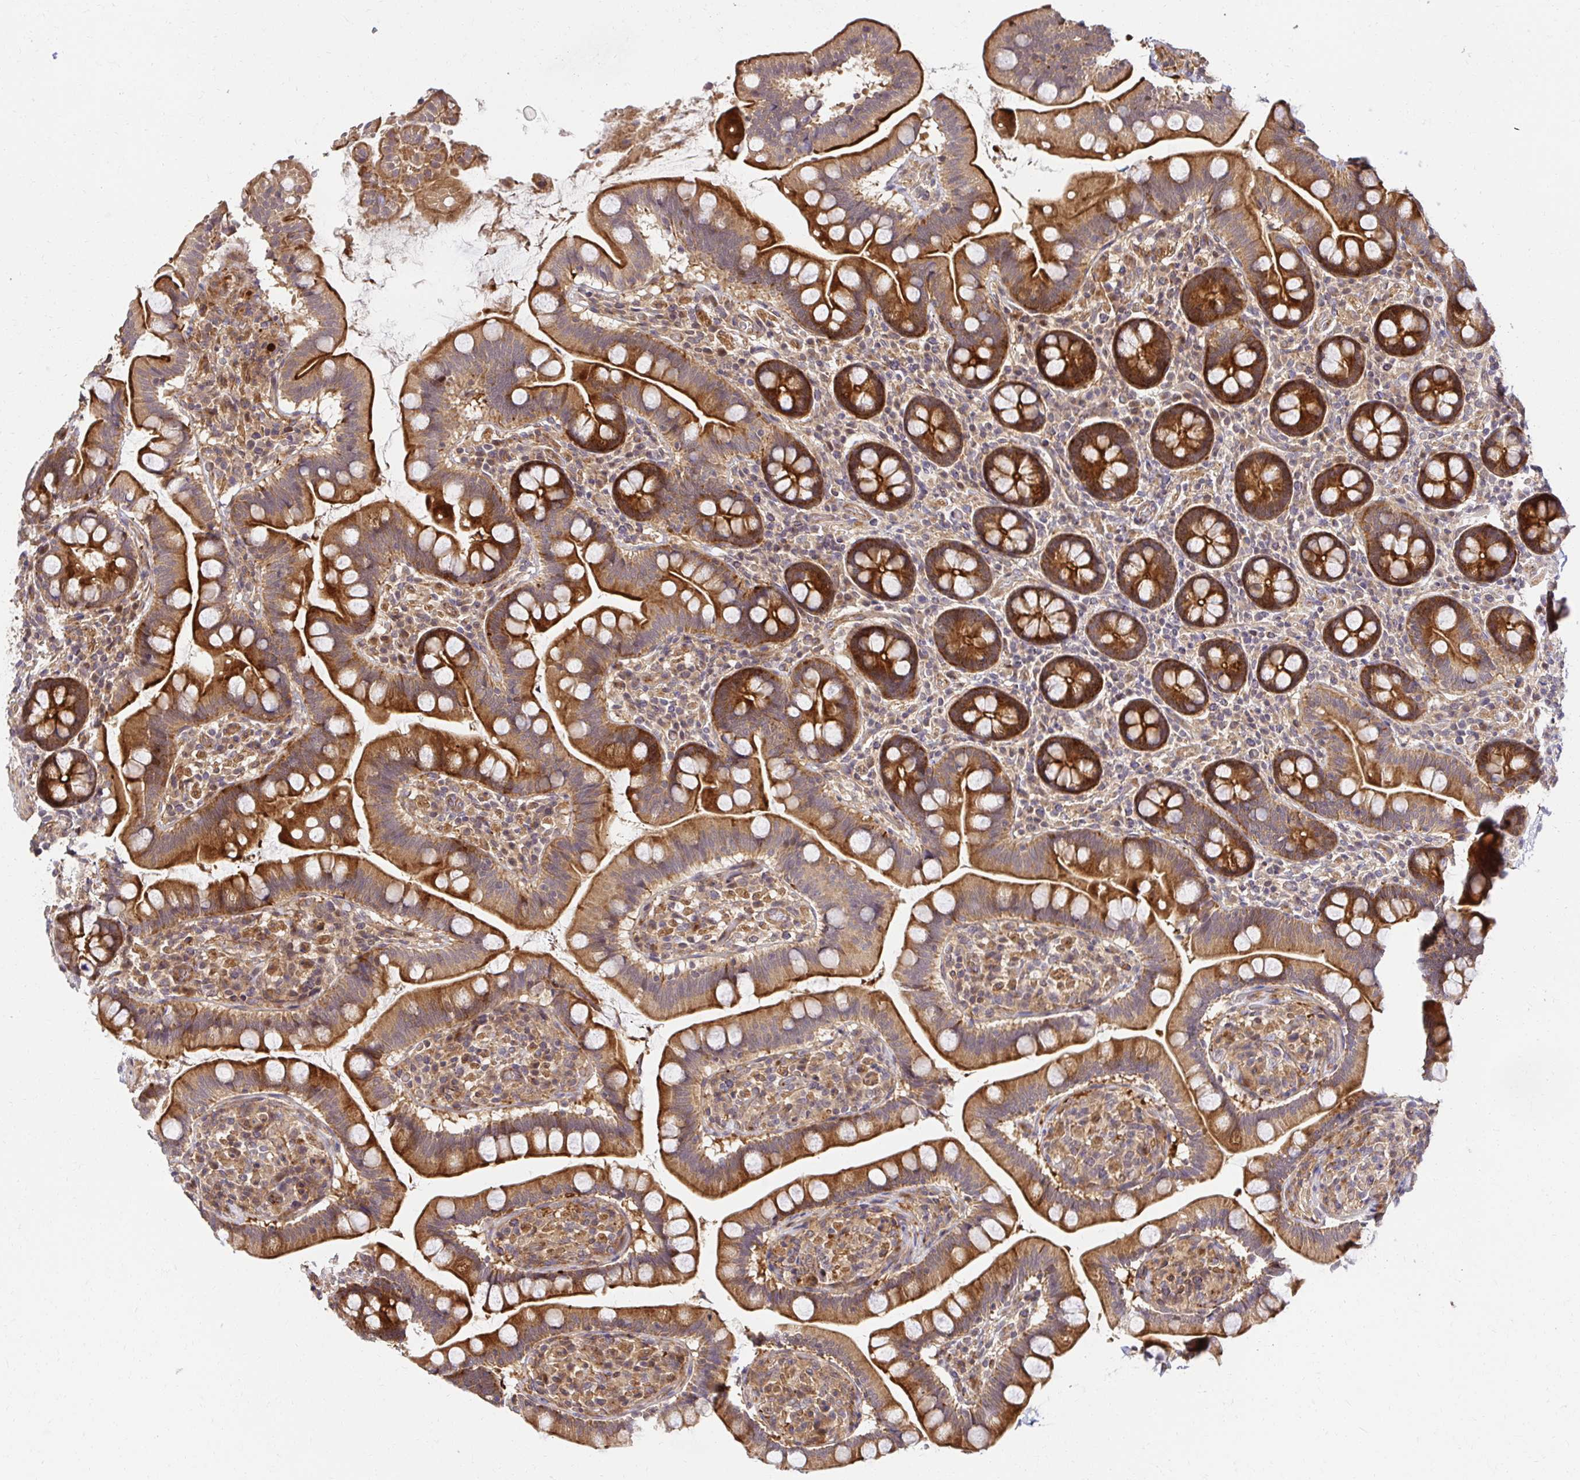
{"staining": {"intensity": "moderate", "quantity": ">75%", "location": "cytoplasmic/membranous"}, "tissue": "small intestine", "cell_type": "Glandular cells", "image_type": "normal", "snomed": [{"axis": "morphology", "description": "Normal tissue, NOS"}, {"axis": "topography", "description": "Small intestine"}], "caption": "This micrograph reveals unremarkable small intestine stained with IHC to label a protein in brown. The cytoplasmic/membranous of glandular cells show moderate positivity for the protein. Nuclei are counter-stained blue.", "gene": "PSMA4", "patient": {"sex": "female", "age": 64}}